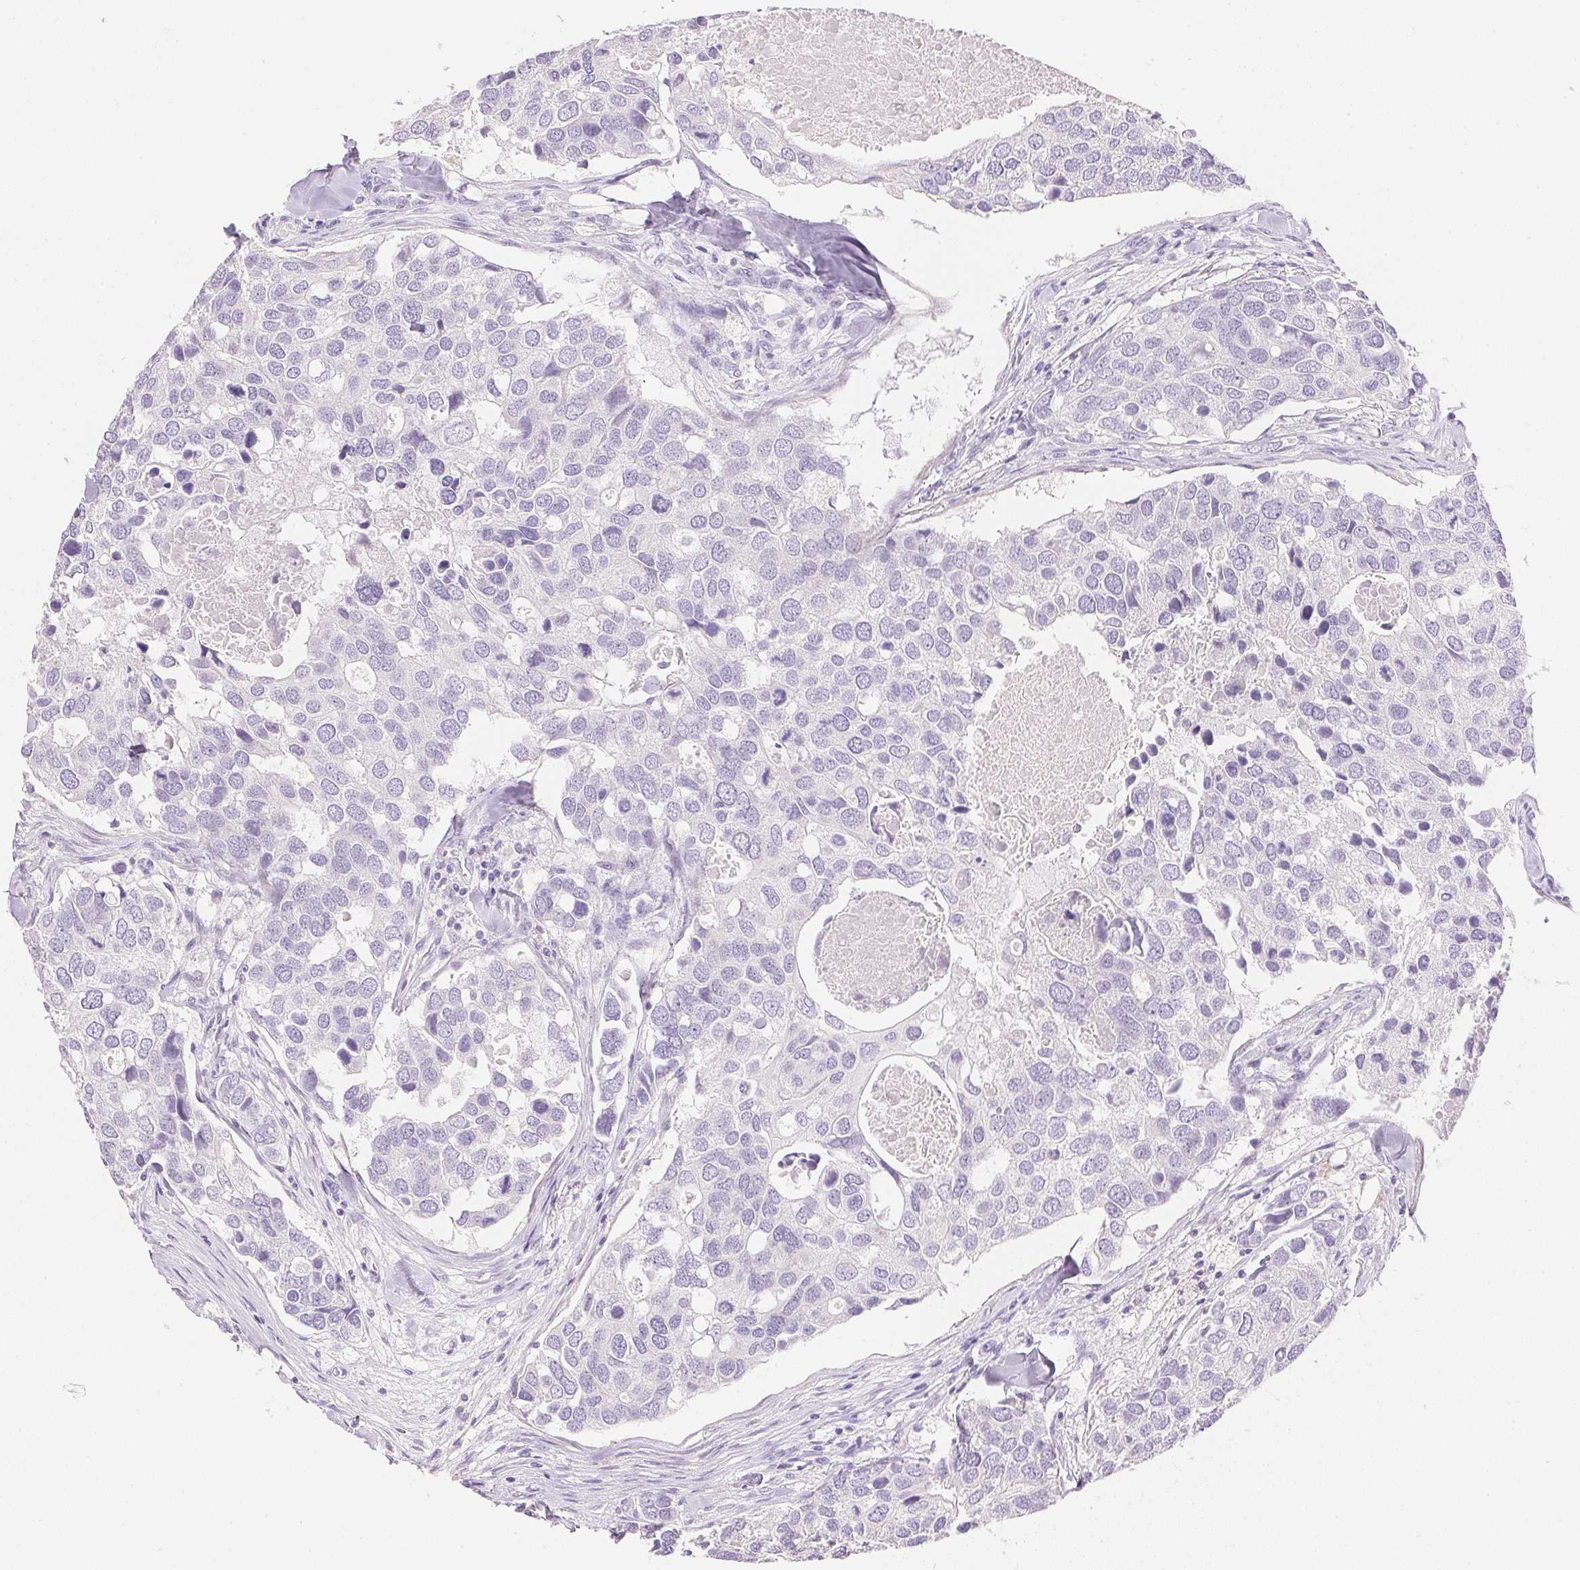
{"staining": {"intensity": "negative", "quantity": "none", "location": "none"}, "tissue": "breast cancer", "cell_type": "Tumor cells", "image_type": "cancer", "snomed": [{"axis": "morphology", "description": "Duct carcinoma"}, {"axis": "topography", "description": "Breast"}], "caption": "Immunohistochemistry (IHC) of human breast cancer demonstrates no expression in tumor cells.", "gene": "KCNE2", "patient": {"sex": "female", "age": 83}}